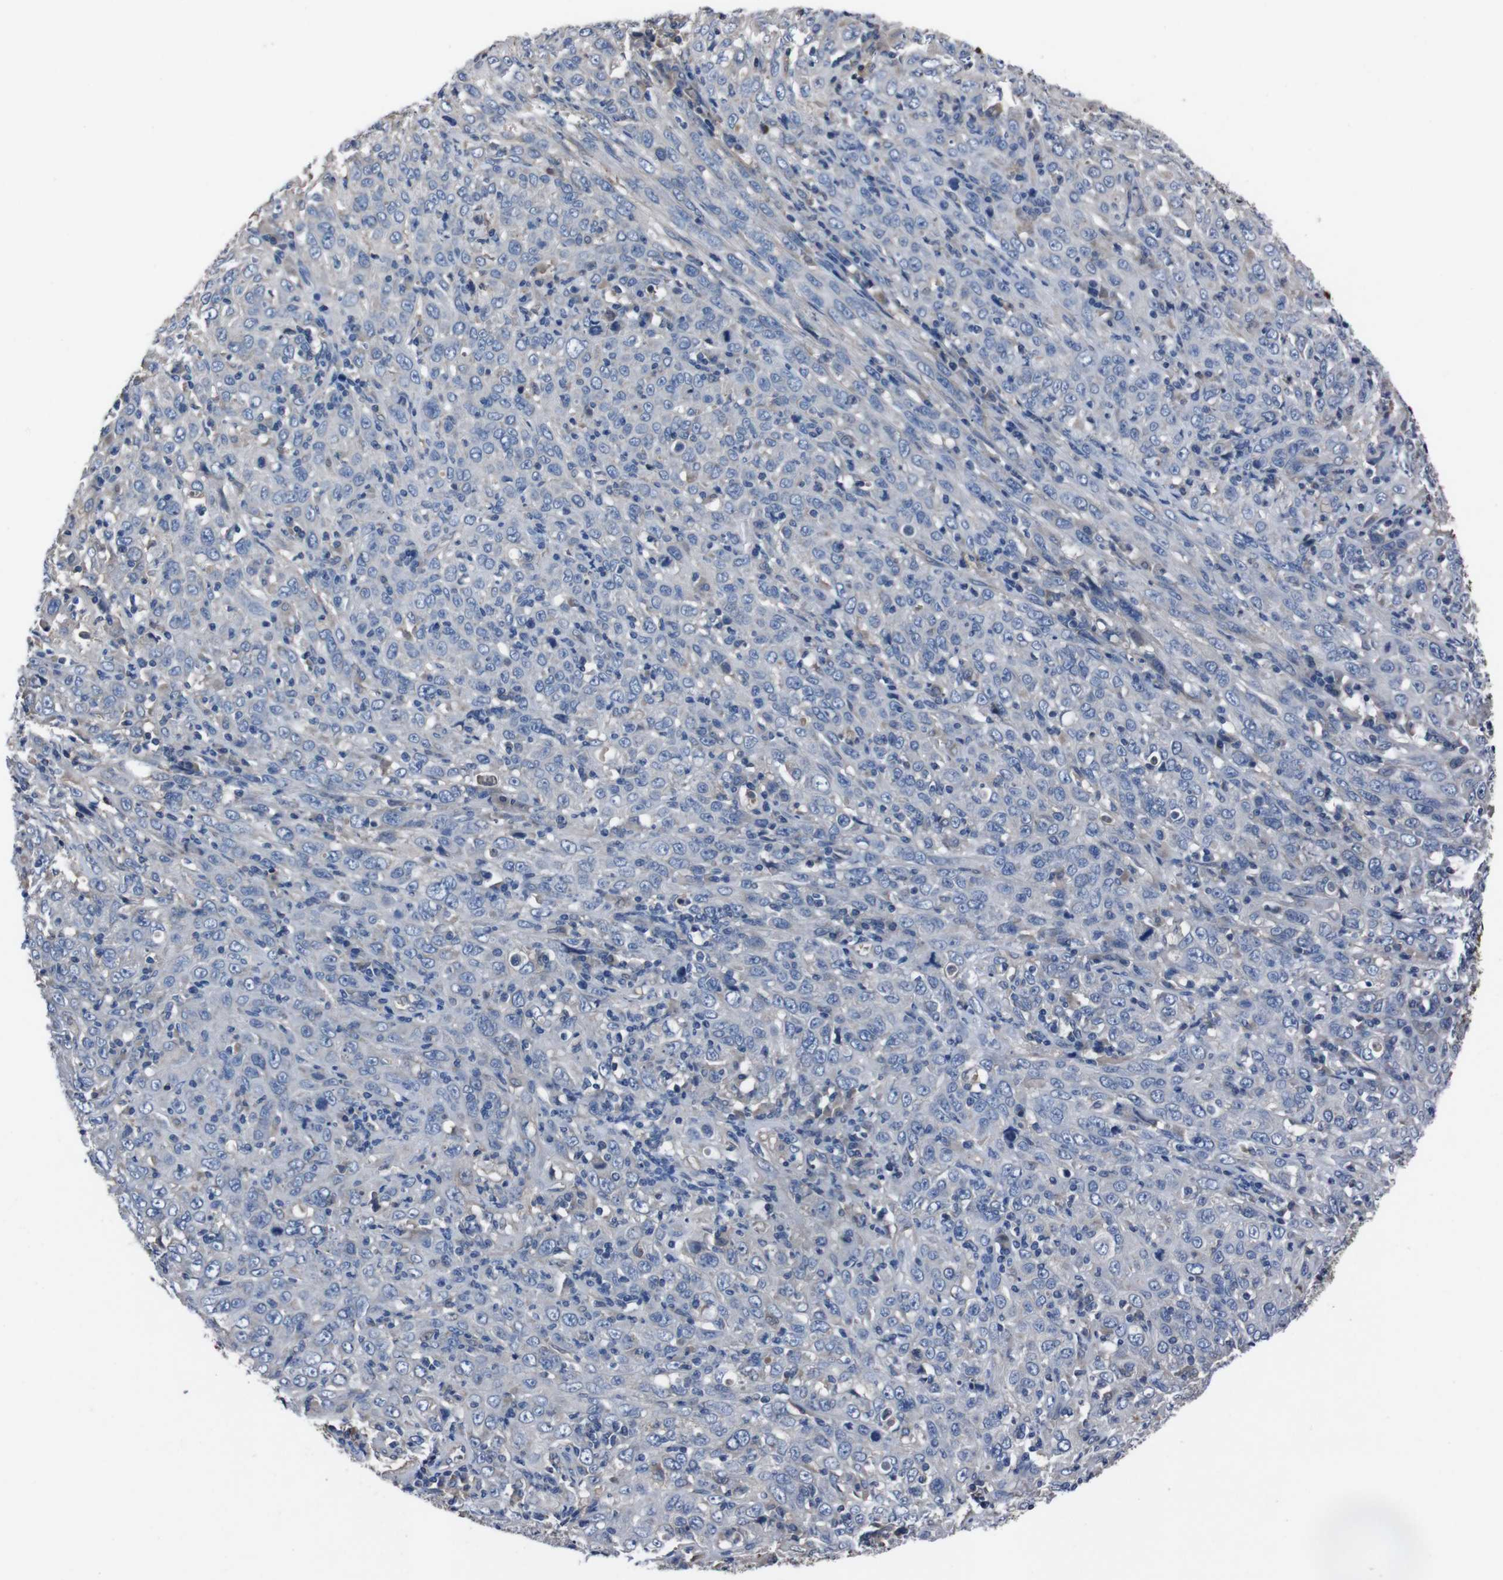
{"staining": {"intensity": "negative", "quantity": "none", "location": "none"}, "tissue": "cervical cancer", "cell_type": "Tumor cells", "image_type": "cancer", "snomed": [{"axis": "morphology", "description": "Squamous cell carcinoma, NOS"}, {"axis": "topography", "description": "Cervix"}], "caption": "Cervical cancer (squamous cell carcinoma) was stained to show a protein in brown. There is no significant positivity in tumor cells. (DAB IHC visualized using brightfield microscopy, high magnification).", "gene": "LEP", "patient": {"sex": "female", "age": 46}}